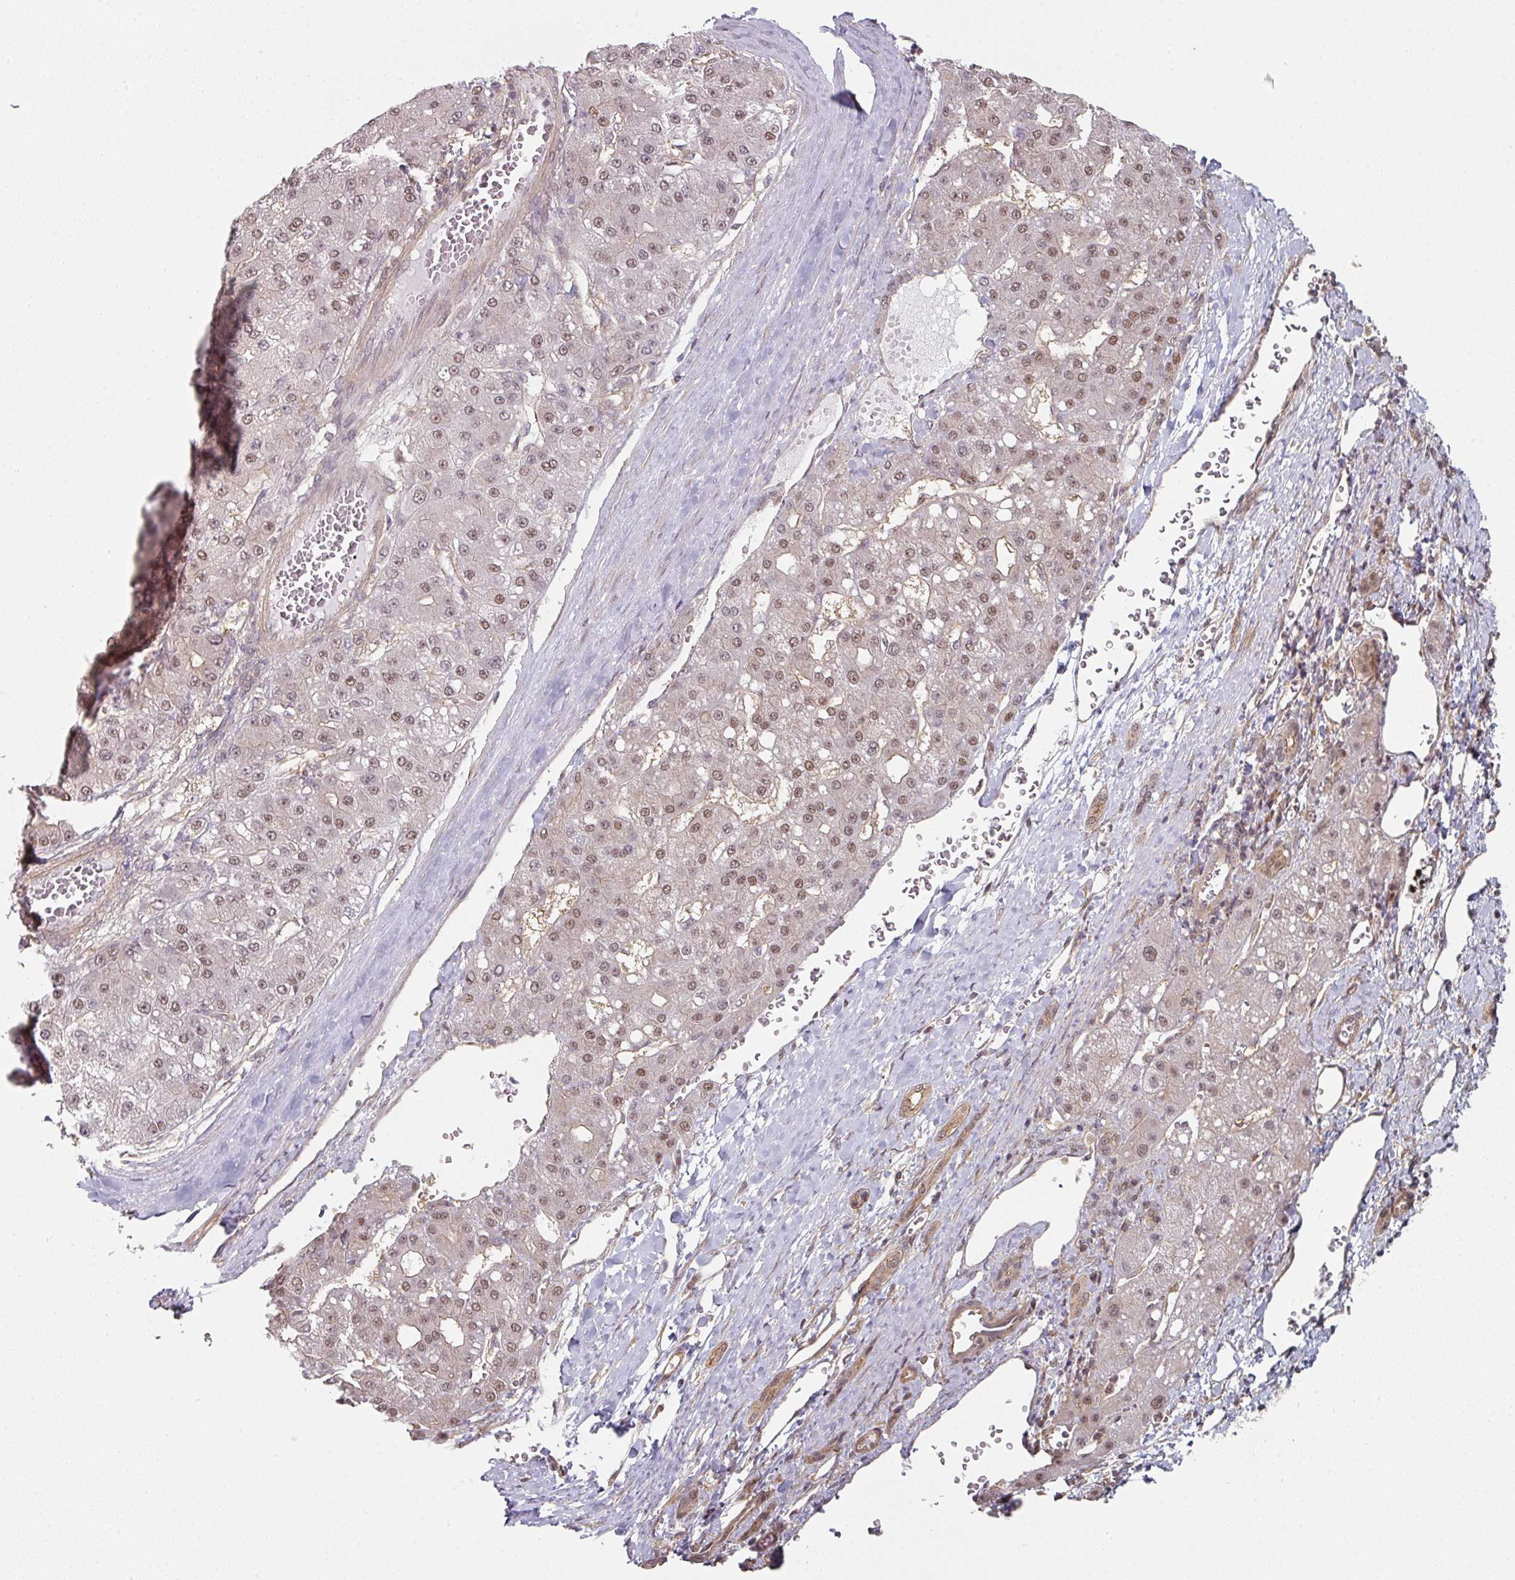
{"staining": {"intensity": "moderate", "quantity": ">75%", "location": "nuclear"}, "tissue": "liver cancer", "cell_type": "Tumor cells", "image_type": "cancer", "snomed": [{"axis": "morphology", "description": "Carcinoma, Hepatocellular, NOS"}, {"axis": "topography", "description": "Liver"}], "caption": "This is a histology image of immunohistochemistry (IHC) staining of liver cancer (hepatocellular carcinoma), which shows moderate staining in the nuclear of tumor cells.", "gene": "PSME3IP1", "patient": {"sex": "male", "age": 67}}